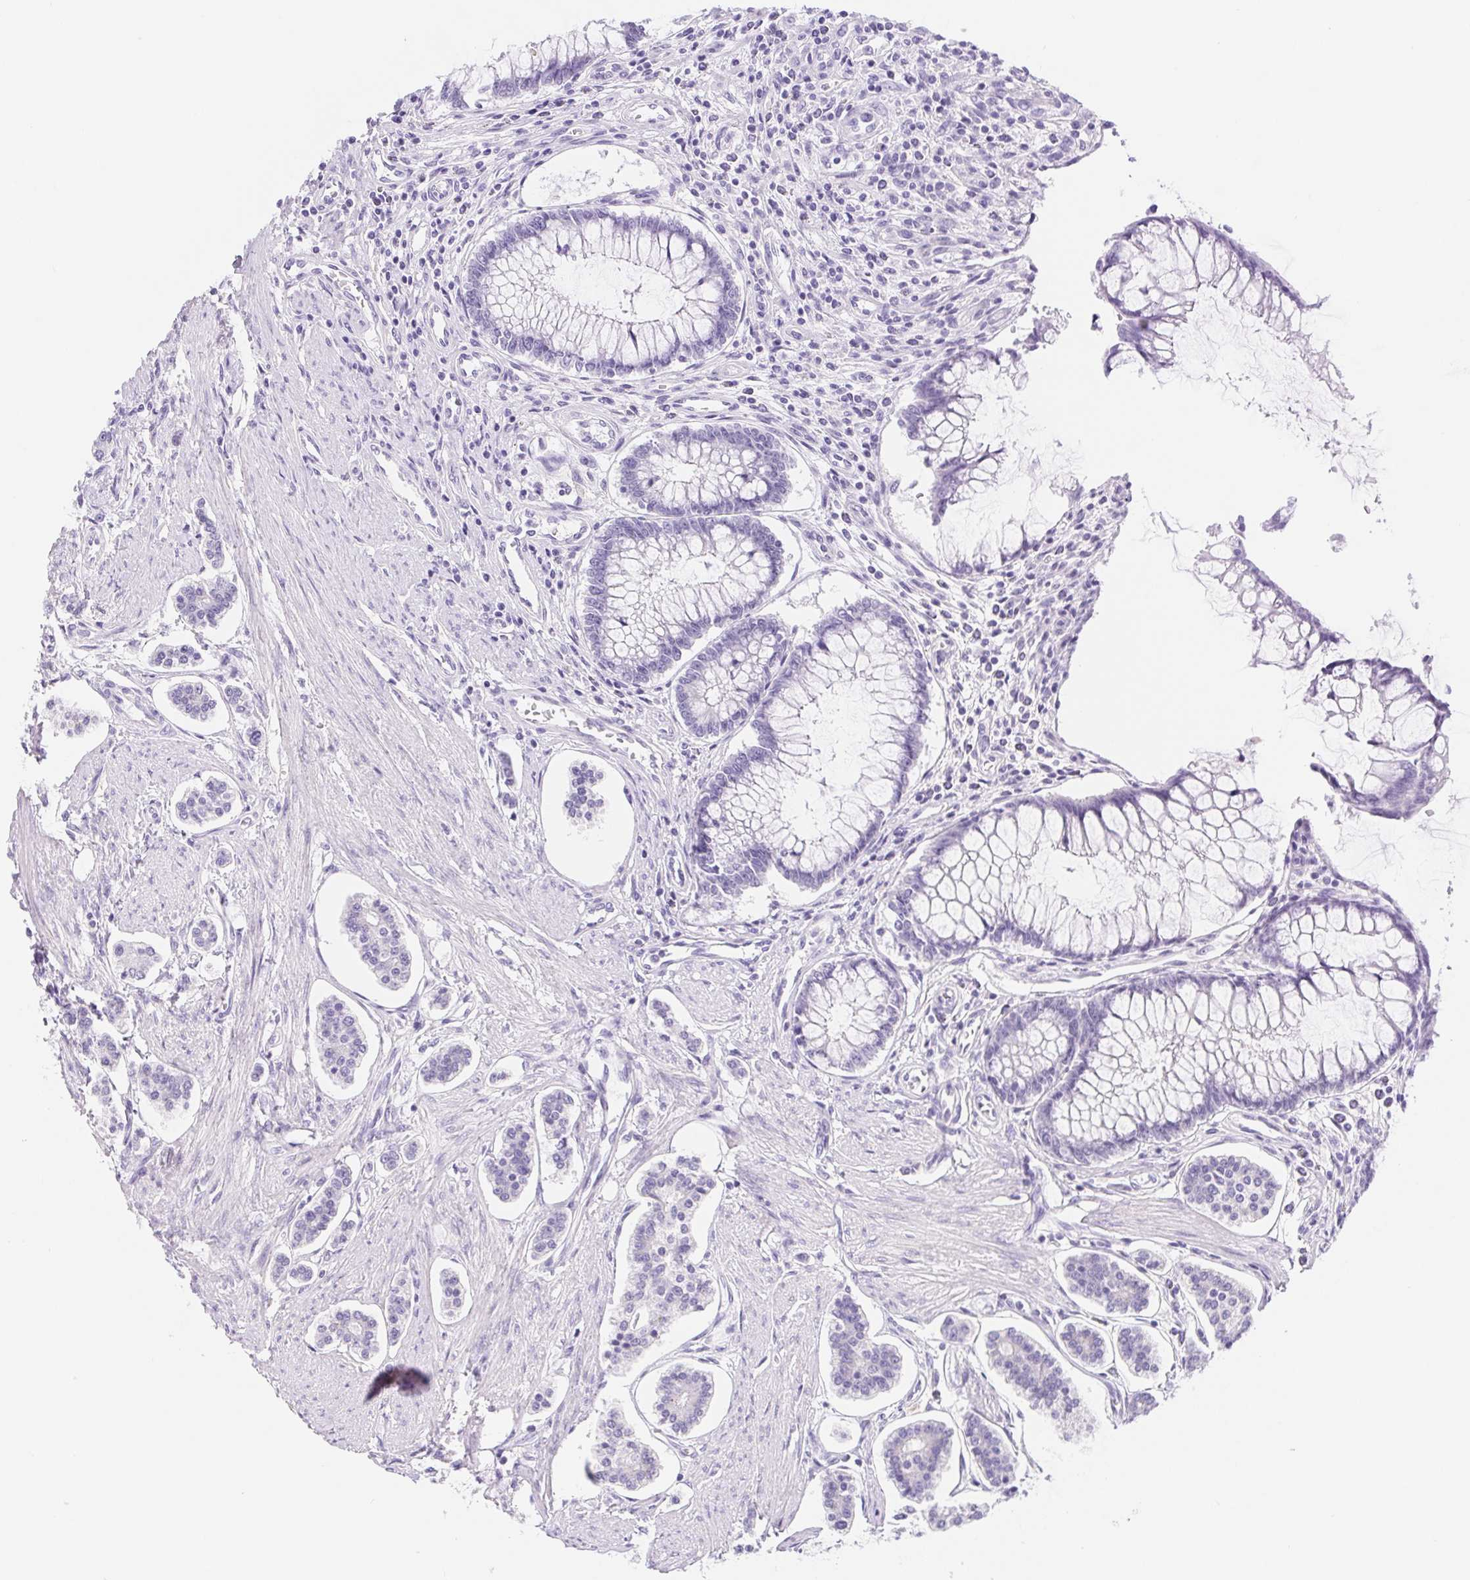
{"staining": {"intensity": "negative", "quantity": "none", "location": "none"}, "tissue": "carcinoid", "cell_type": "Tumor cells", "image_type": "cancer", "snomed": [{"axis": "morphology", "description": "Carcinoid, malignant, NOS"}, {"axis": "topography", "description": "Small intestine"}], "caption": "Carcinoid was stained to show a protein in brown. There is no significant staining in tumor cells. (Brightfield microscopy of DAB immunohistochemistry at high magnification).", "gene": "DYNC2LI1", "patient": {"sex": "female", "age": 65}}